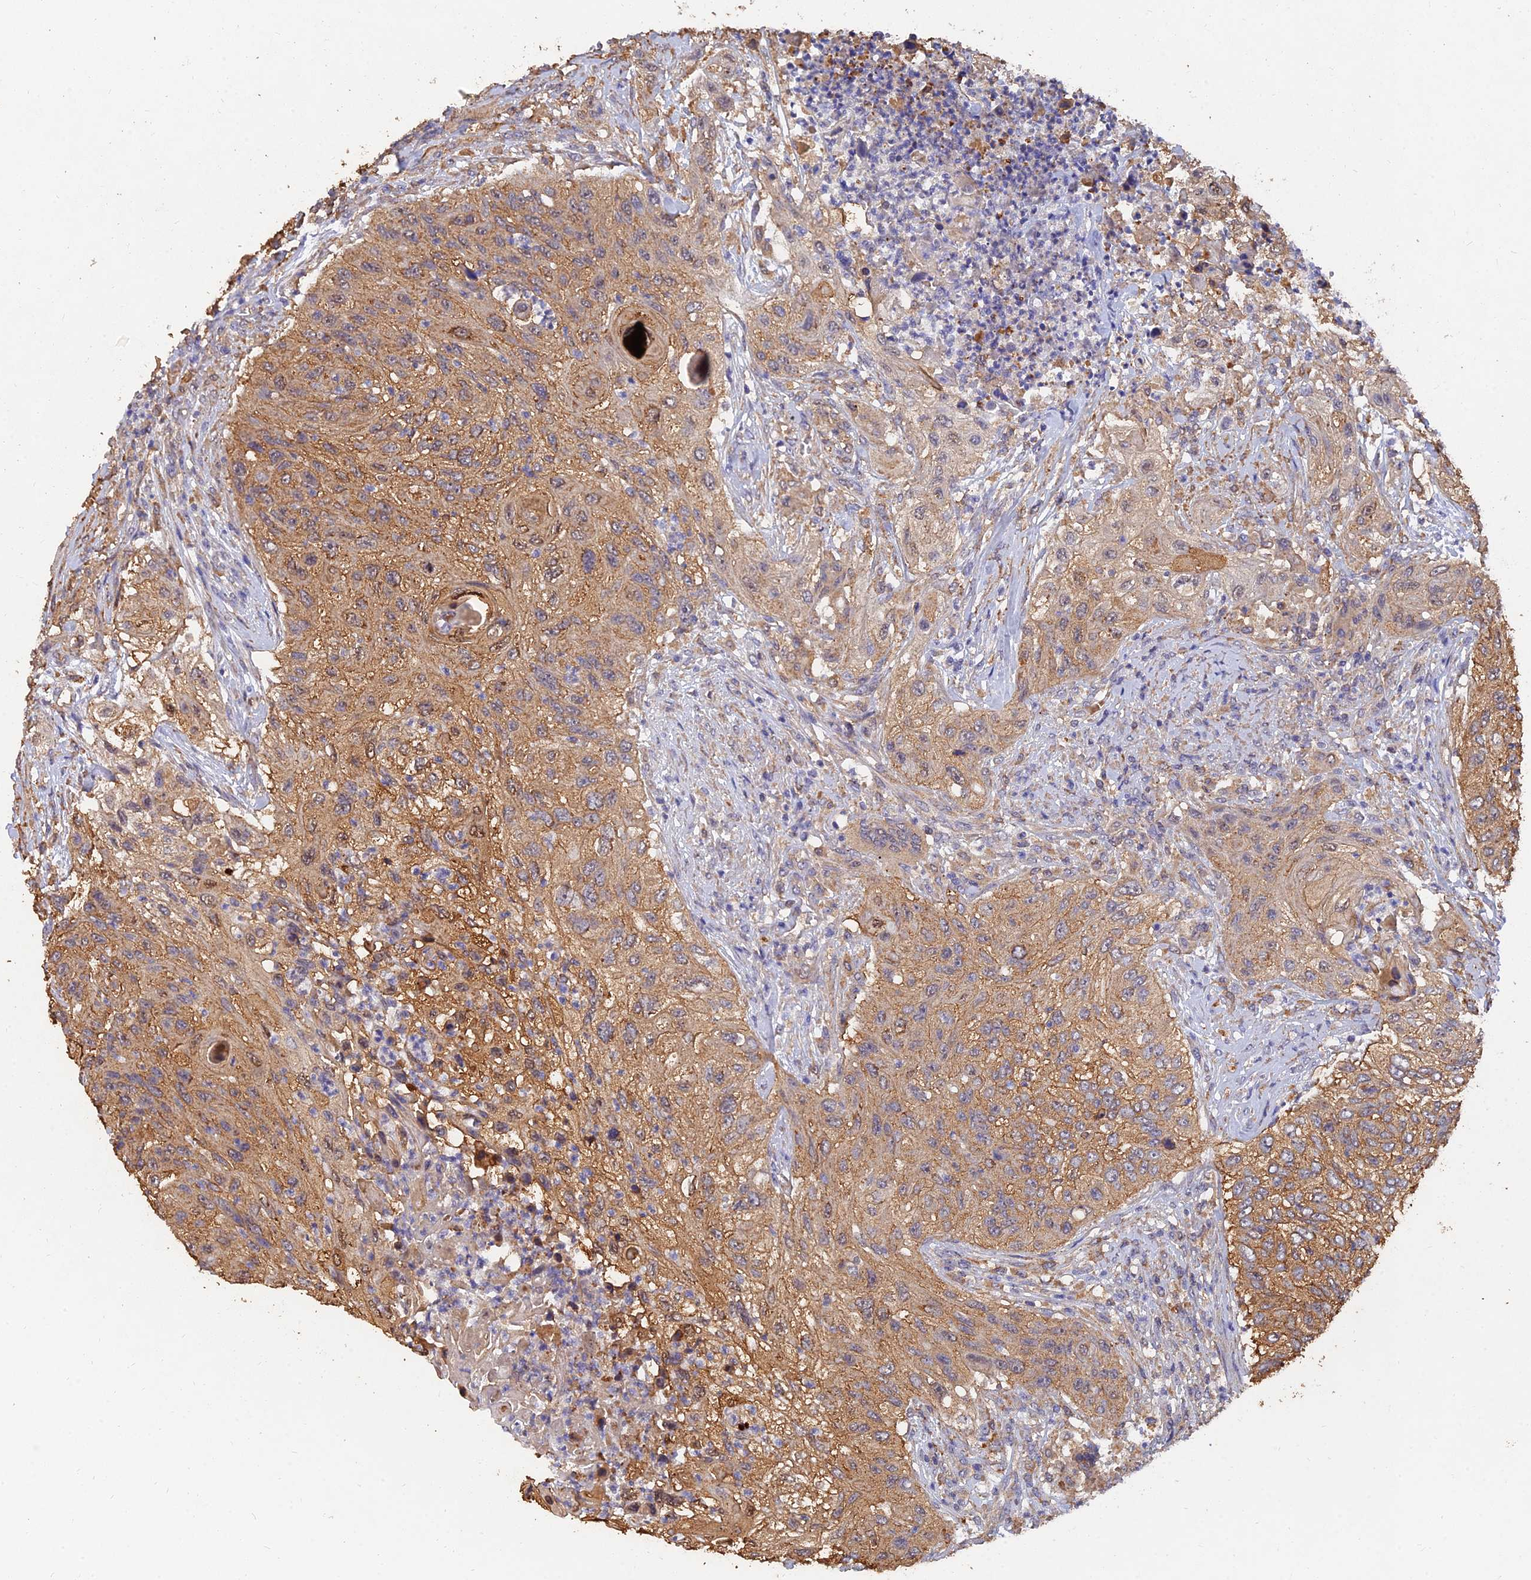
{"staining": {"intensity": "moderate", "quantity": ">75%", "location": "cytoplasmic/membranous"}, "tissue": "urothelial cancer", "cell_type": "Tumor cells", "image_type": "cancer", "snomed": [{"axis": "morphology", "description": "Urothelial carcinoma, High grade"}, {"axis": "topography", "description": "Urinary bladder"}], "caption": "The photomicrograph demonstrates staining of urothelial cancer, revealing moderate cytoplasmic/membranous protein positivity (brown color) within tumor cells. Using DAB (brown) and hematoxylin (blue) stains, captured at high magnification using brightfield microscopy.", "gene": "SLC38A11", "patient": {"sex": "female", "age": 60}}